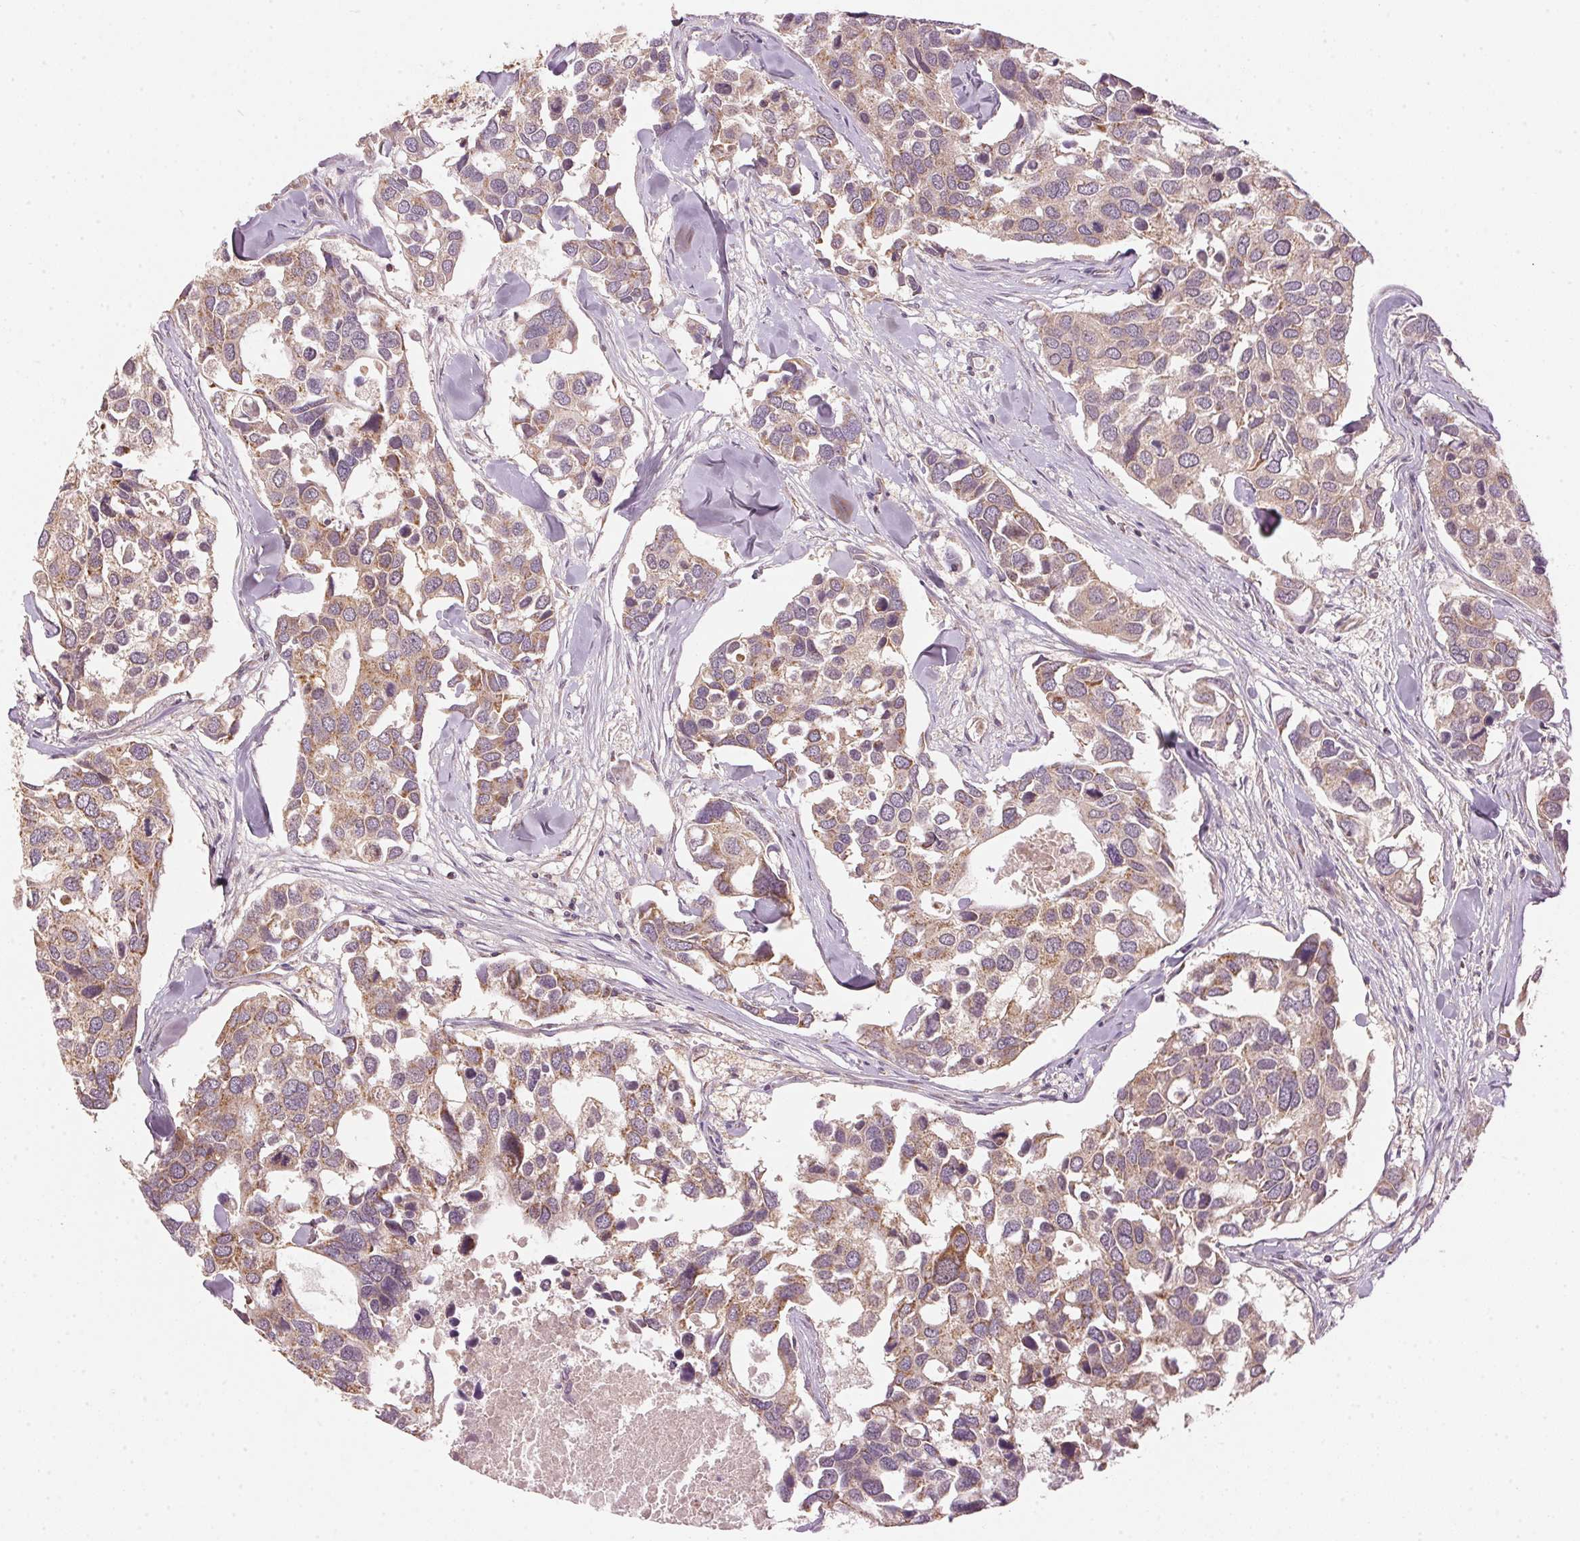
{"staining": {"intensity": "weak", "quantity": ">75%", "location": "cytoplasmic/membranous"}, "tissue": "breast cancer", "cell_type": "Tumor cells", "image_type": "cancer", "snomed": [{"axis": "morphology", "description": "Duct carcinoma"}, {"axis": "topography", "description": "Breast"}], "caption": "Immunohistochemistry (IHC) (DAB) staining of invasive ductal carcinoma (breast) displays weak cytoplasmic/membranous protein positivity in about >75% of tumor cells.", "gene": "ARHGAP6", "patient": {"sex": "female", "age": 83}}